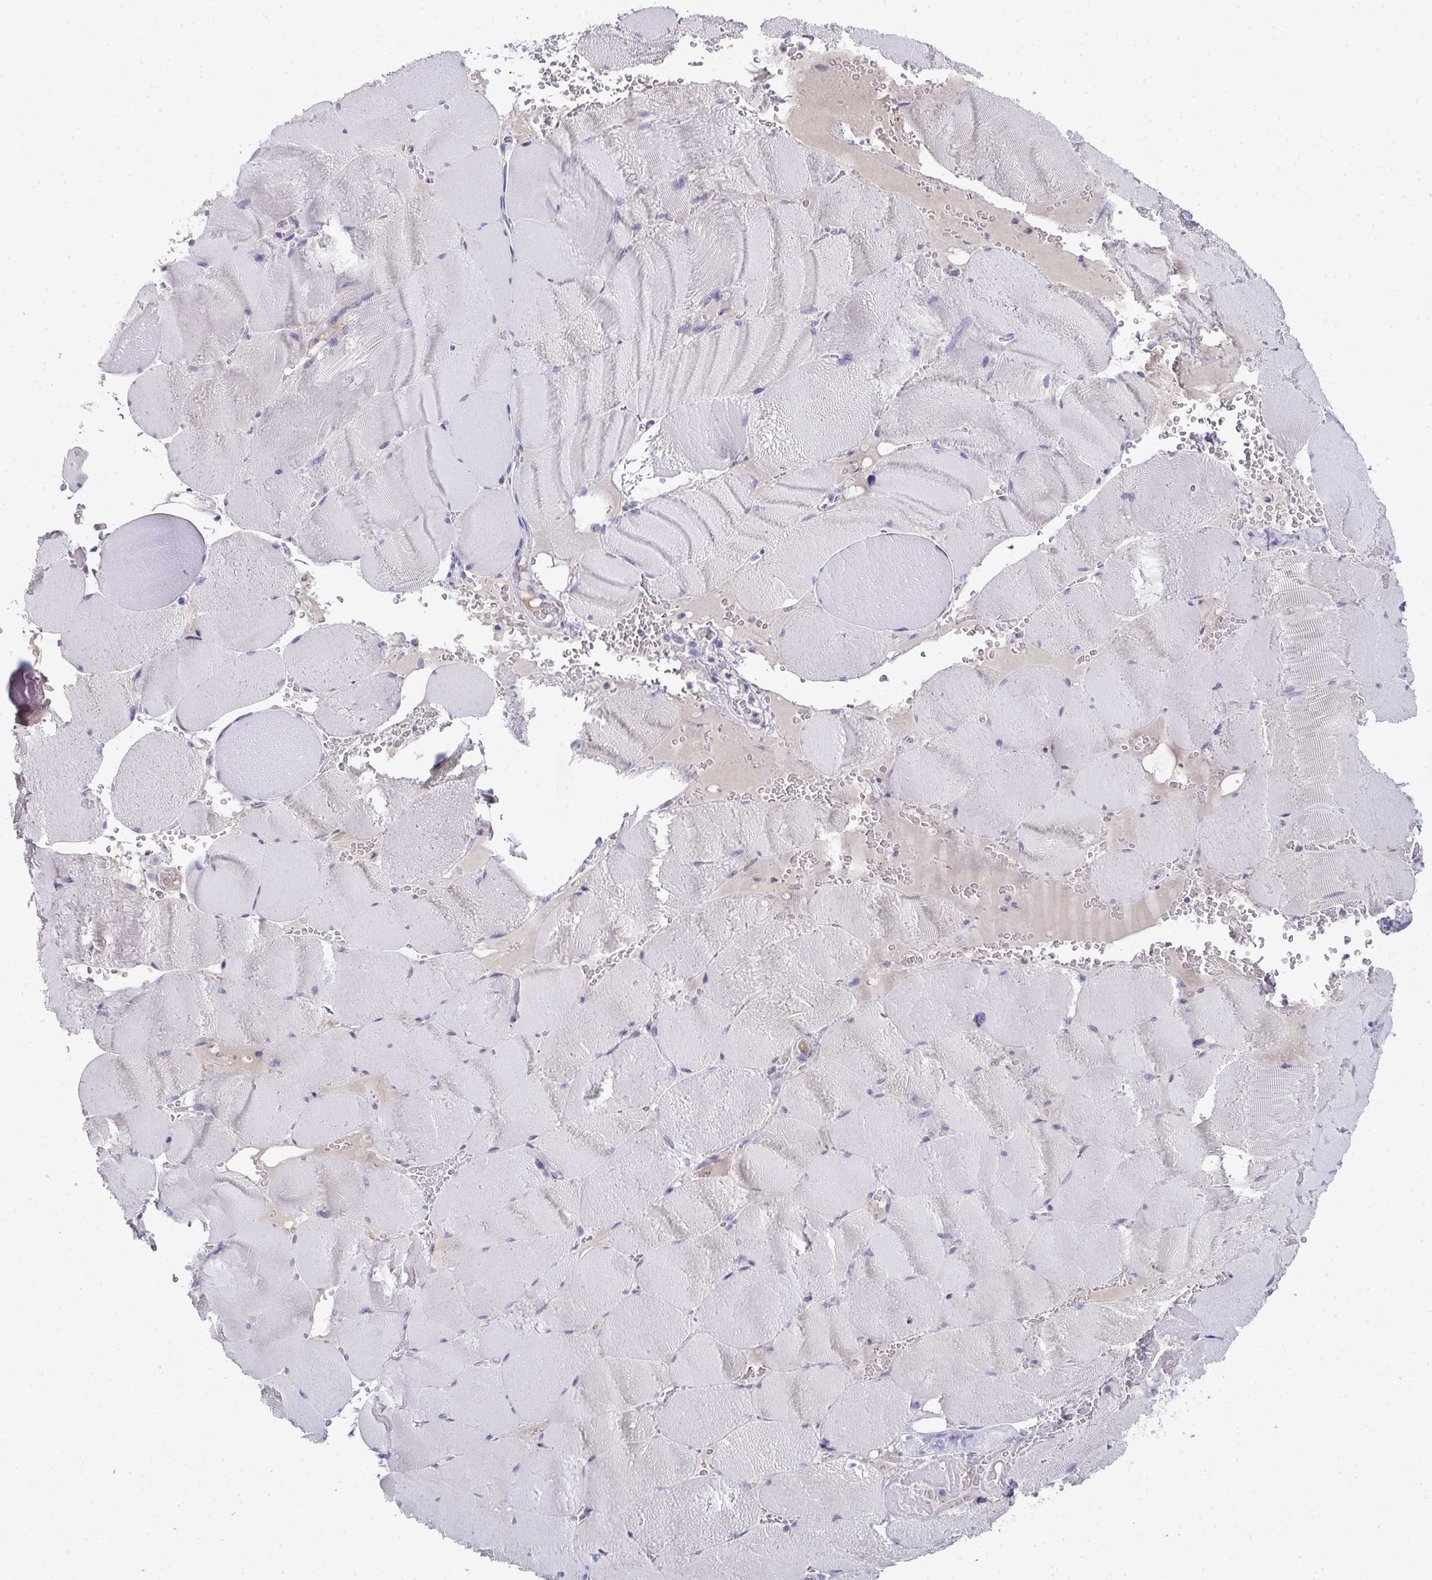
{"staining": {"intensity": "negative", "quantity": "none", "location": "none"}, "tissue": "skeletal muscle", "cell_type": "Myocytes", "image_type": "normal", "snomed": [{"axis": "morphology", "description": "Normal tissue, NOS"}, {"axis": "topography", "description": "Skeletal muscle"}, {"axis": "topography", "description": "Head-Neck"}], "caption": "Myocytes are negative for protein expression in unremarkable human skeletal muscle. The staining was performed using DAB to visualize the protein expression in brown, while the nuclei were stained in blue with hematoxylin (Magnification: 20x).", "gene": "ADAM21", "patient": {"sex": "male", "age": 66}}